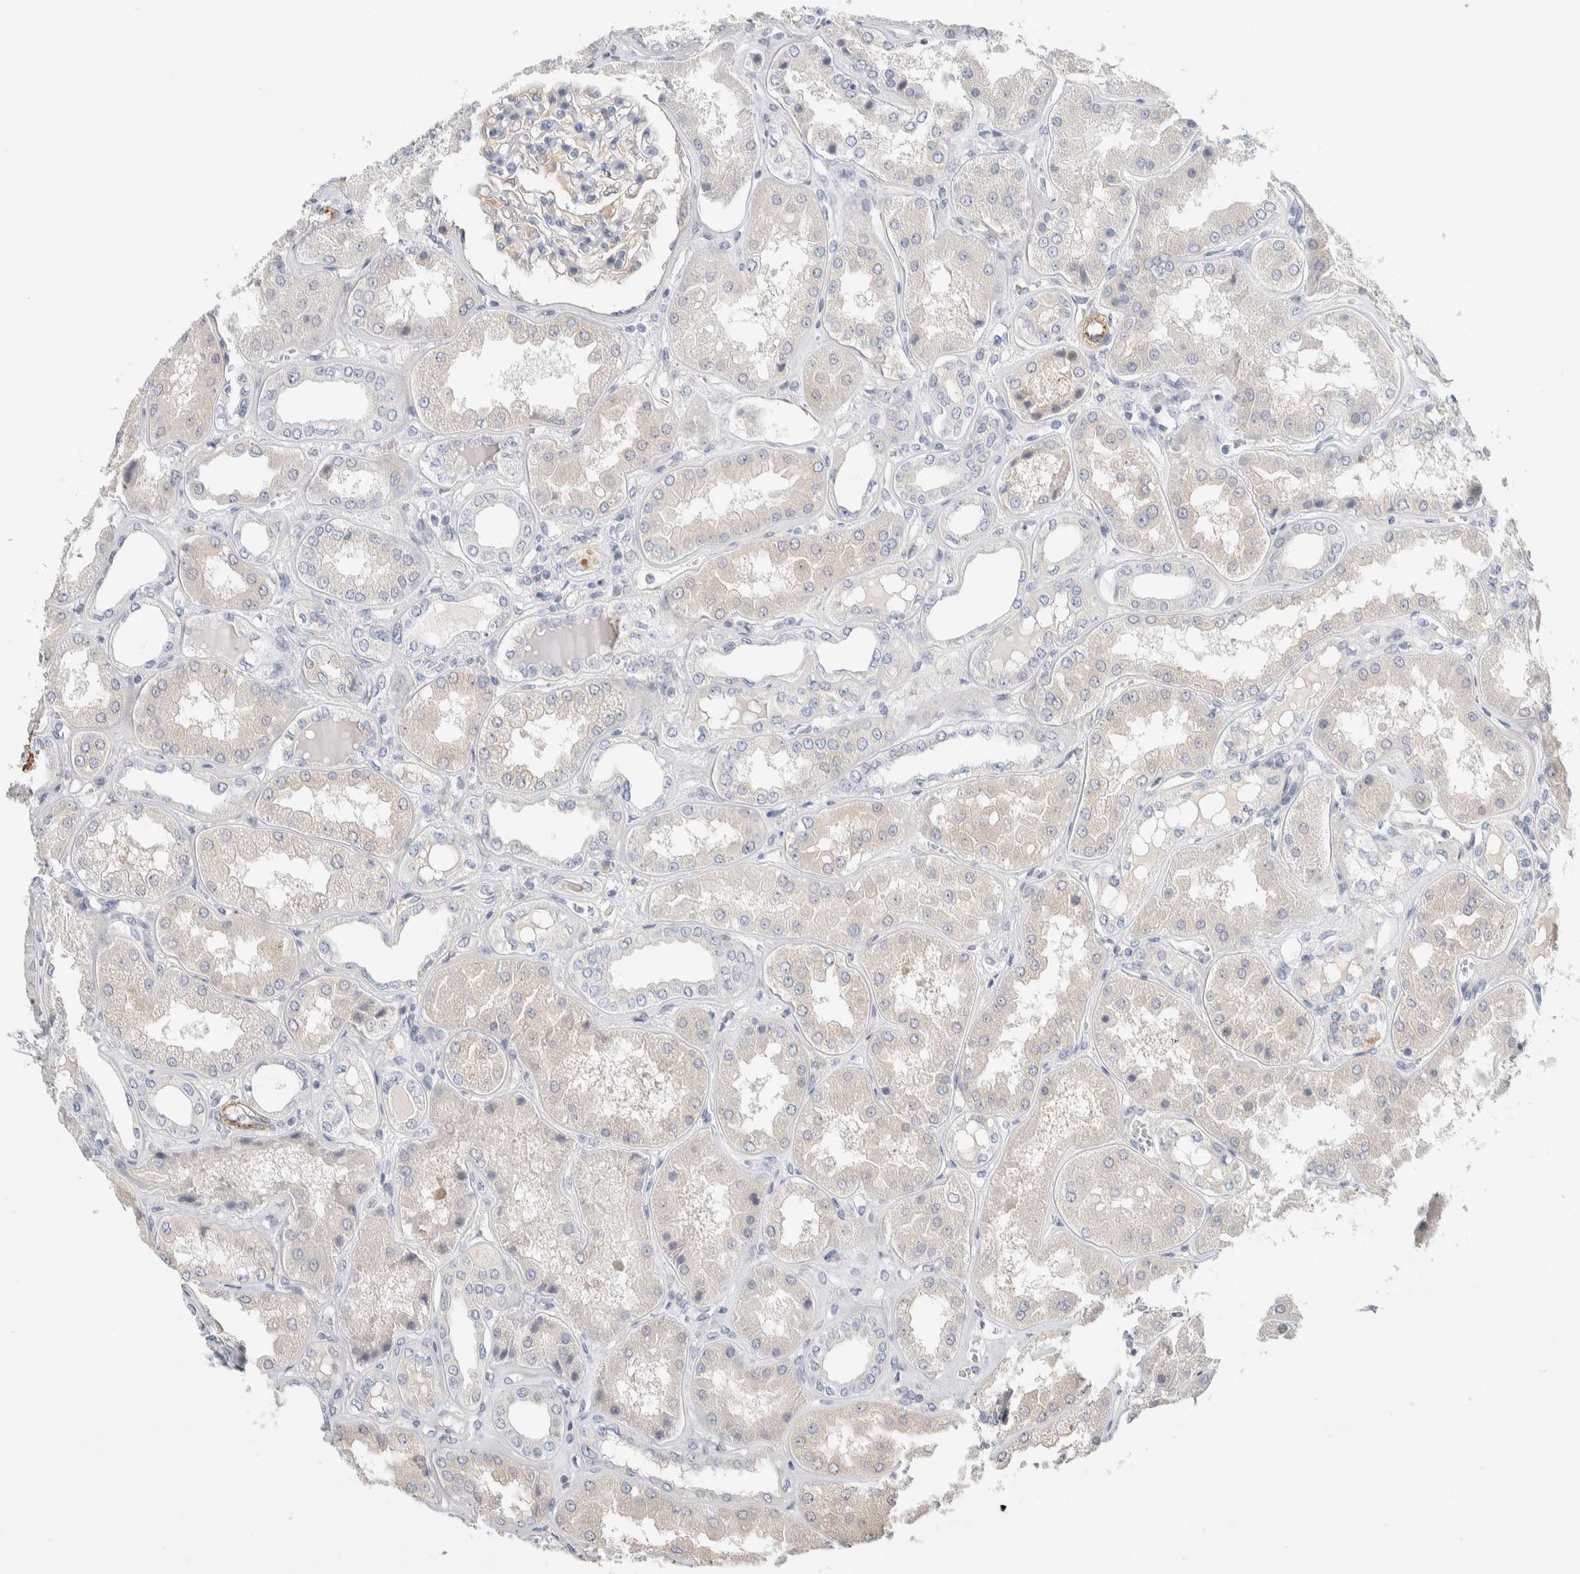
{"staining": {"intensity": "moderate", "quantity": "<25%", "location": "cytoplasmic/membranous"}, "tissue": "kidney", "cell_type": "Cells in glomeruli", "image_type": "normal", "snomed": [{"axis": "morphology", "description": "Normal tissue, NOS"}, {"axis": "topography", "description": "Kidney"}], "caption": "The micrograph displays staining of normal kidney, revealing moderate cytoplasmic/membranous protein expression (brown color) within cells in glomeruli. (DAB (3,3'-diaminobenzidine) IHC, brown staining for protein, blue staining for nuclei).", "gene": "CDR2", "patient": {"sex": "female", "age": 56}}